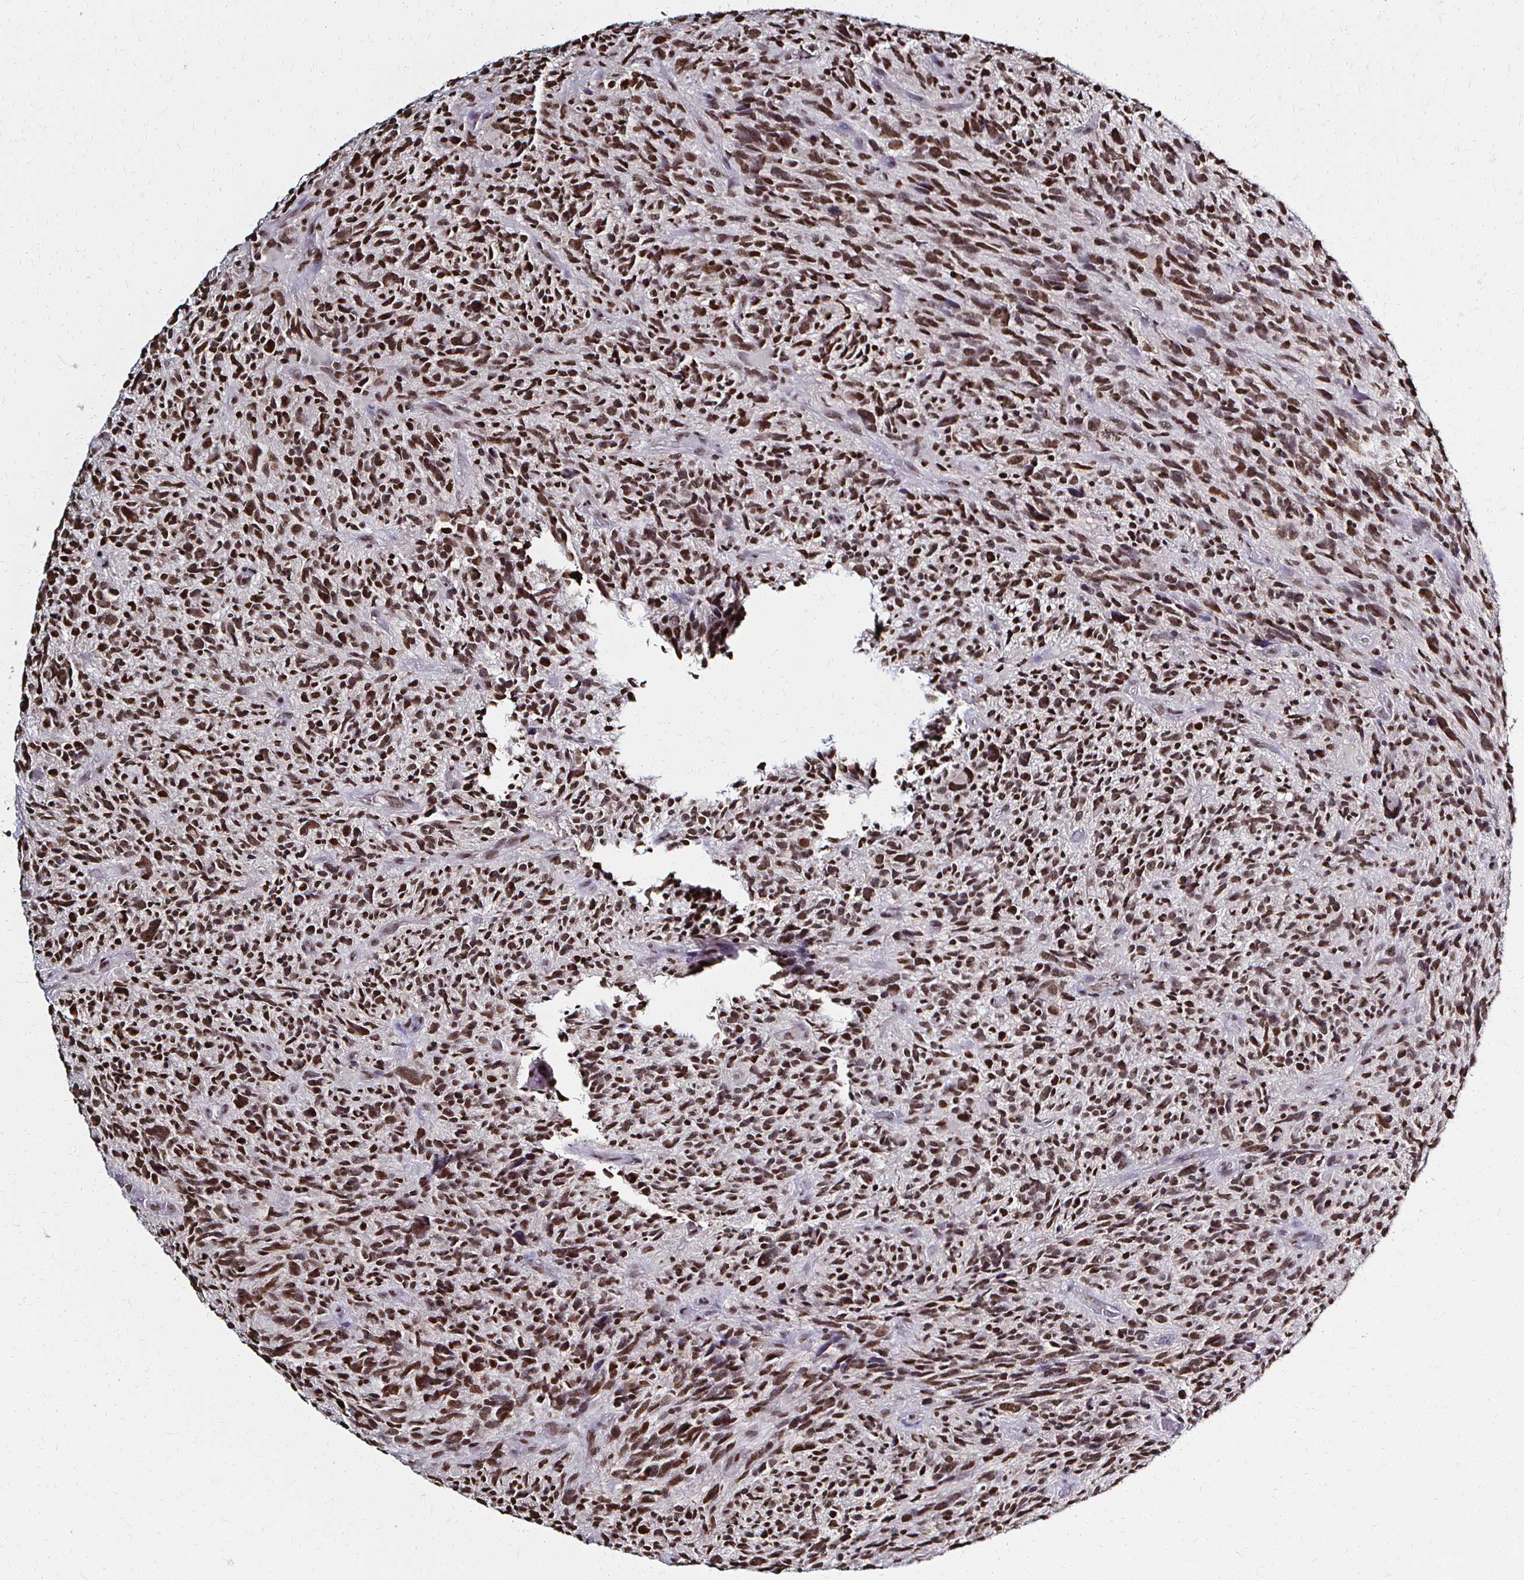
{"staining": {"intensity": "moderate", "quantity": ">75%", "location": "nuclear"}, "tissue": "glioma", "cell_type": "Tumor cells", "image_type": "cancer", "snomed": [{"axis": "morphology", "description": "Glioma, malignant, High grade"}, {"axis": "topography", "description": "Brain"}], "caption": "Immunohistochemistry (DAB (3,3'-diaminobenzidine)) staining of human high-grade glioma (malignant) demonstrates moderate nuclear protein staining in approximately >75% of tumor cells. Using DAB (brown) and hematoxylin (blue) stains, captured at high magnification using brightfield microscopy.", "gene": "HOXA9", "patient": {"sex": "male", "age": 46}}